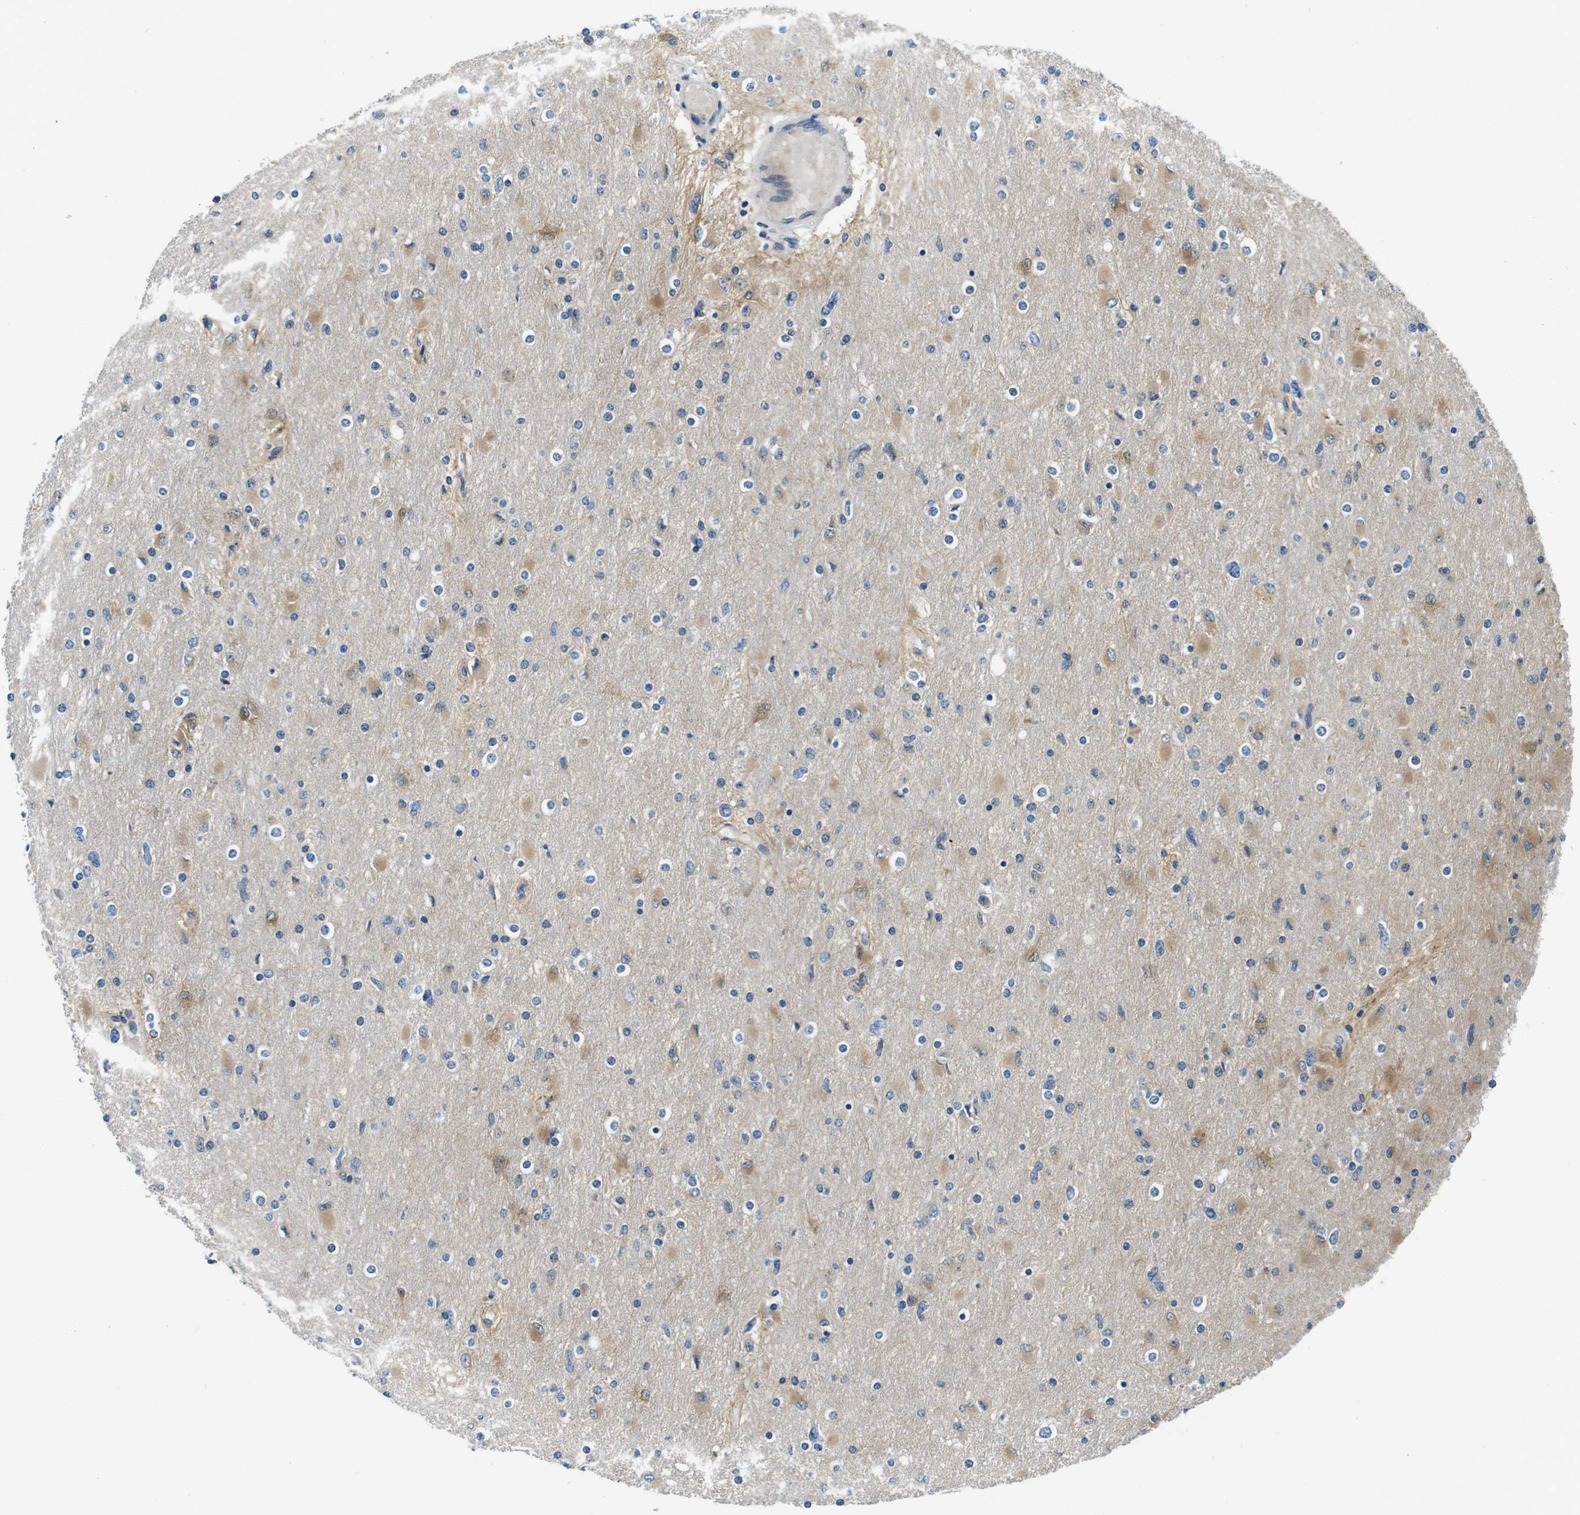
{"staining": {"intensity": "moderate", "quantity": "25%-75%", "location": "cytoplasmic/membranous"}, "tissue": "glioma", "cell_type": "Tumor cells", "image_type": "cancer", "snomed": [{"axis": "morphology", "description": "Glioma, malignant, High grade"}, {"axis": "topography", "description": "Cerebral cortex"}], "caption": "Brown immunohistochemical staining in human malignant glioma (high-grade) displays moderate cytoplasmic/membranous staining in approximately 25%-75% of tumor cells.", "gene": "DTNA", "patient": {"sex": "female", "age": 36}}